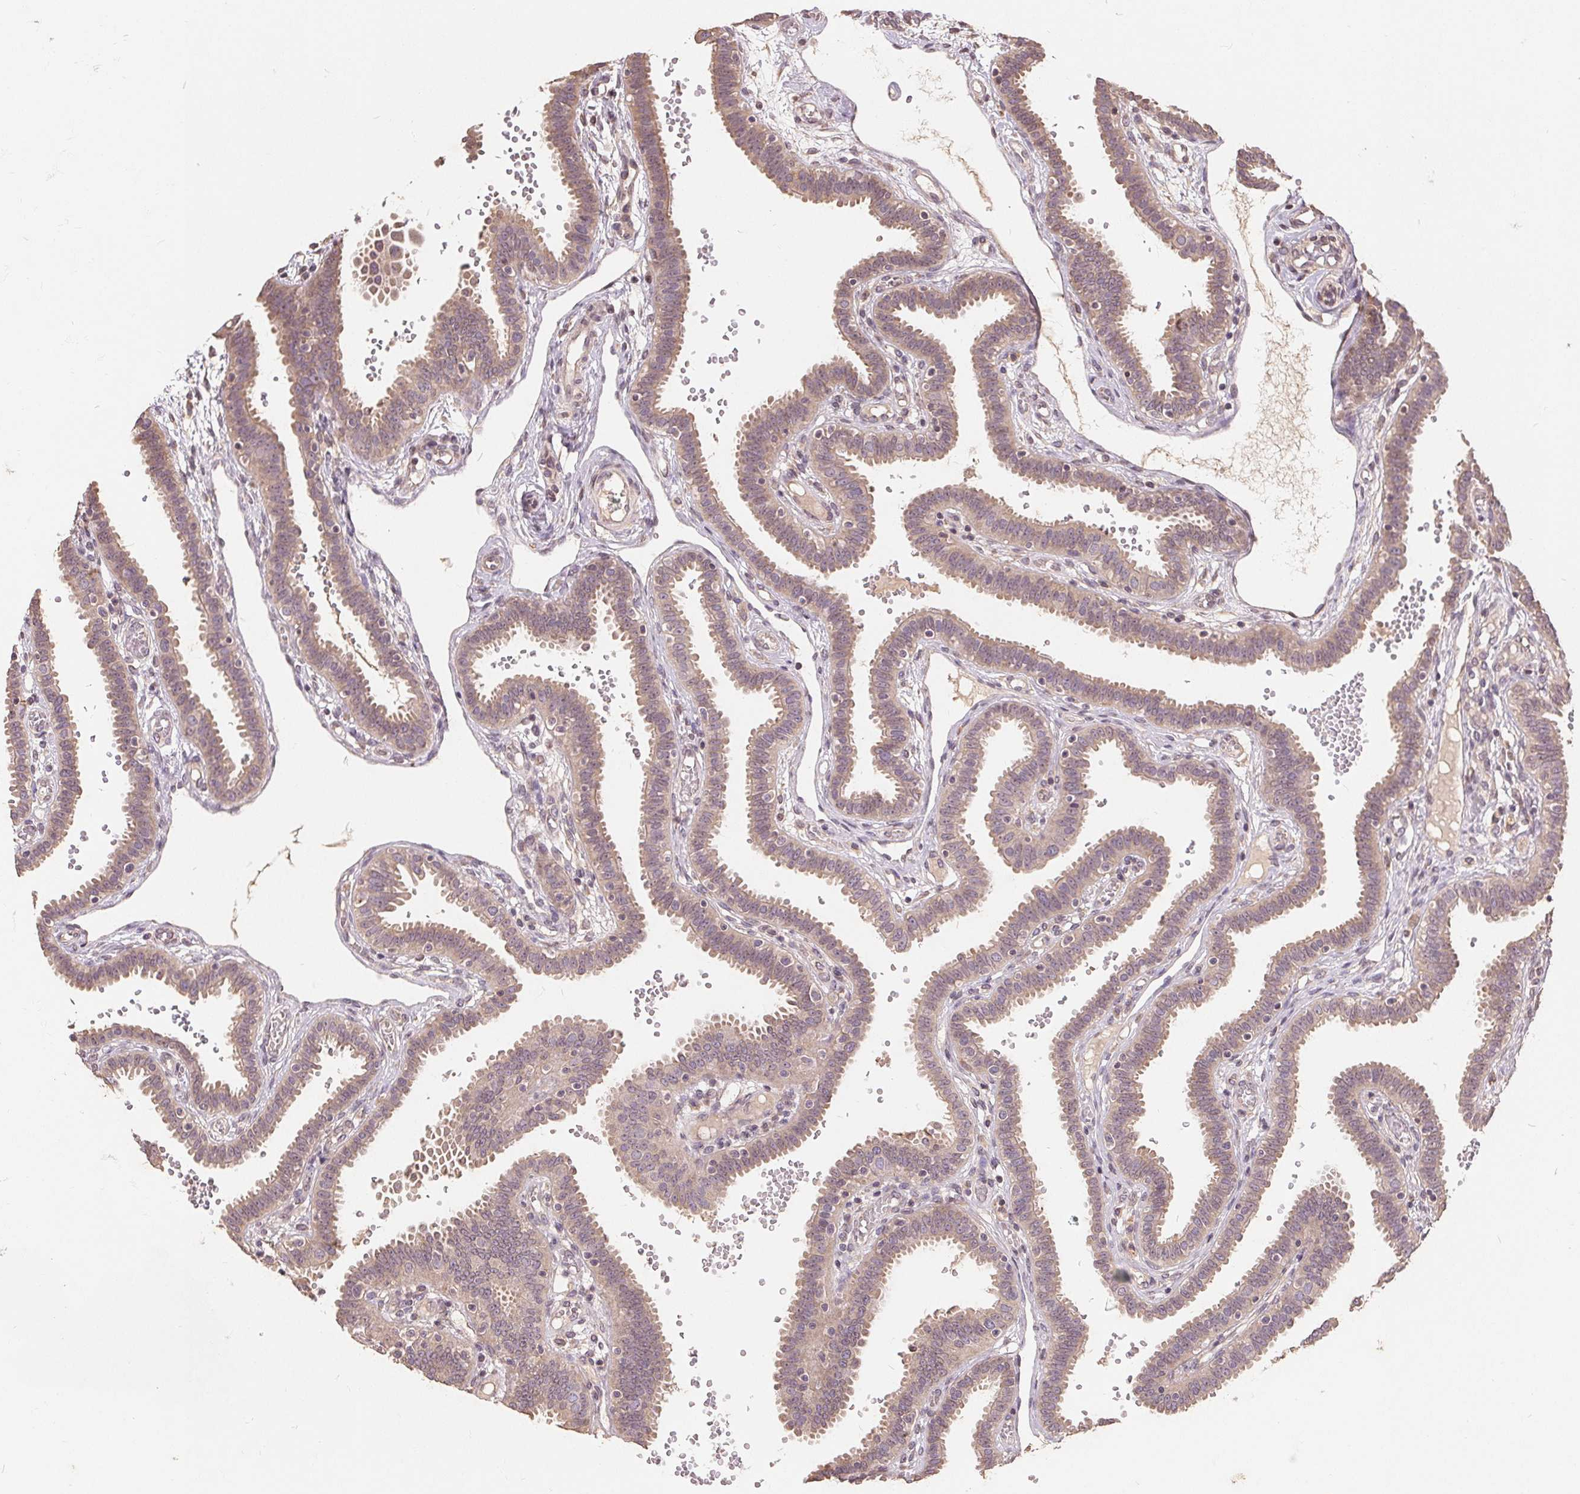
{"staining": {"intensity": "moderate", "quantity": ">75%", "location": "cytoplasmic/membranous"}, "tissue": "fallopian tube", "cell_type": "Glandular cells", "image_type": "normal", "snomed": [{"axis": "morphology", "description": "Normal tissue, NOS"}, {"axis": "topography", "description": "Fallopian tube"}], "caption": "Glandular cells show medium levels of moderate cytoplasmic/membranous positivity in approximately >75% of cells in unremarkable human fallopian tube. (Stains: DAB in brown, nuclei in blue, Microscopy: brightfield microscopy at high magnification).", "gene": "CDIPT", "patient": {"sex": "female", "age": 37}}